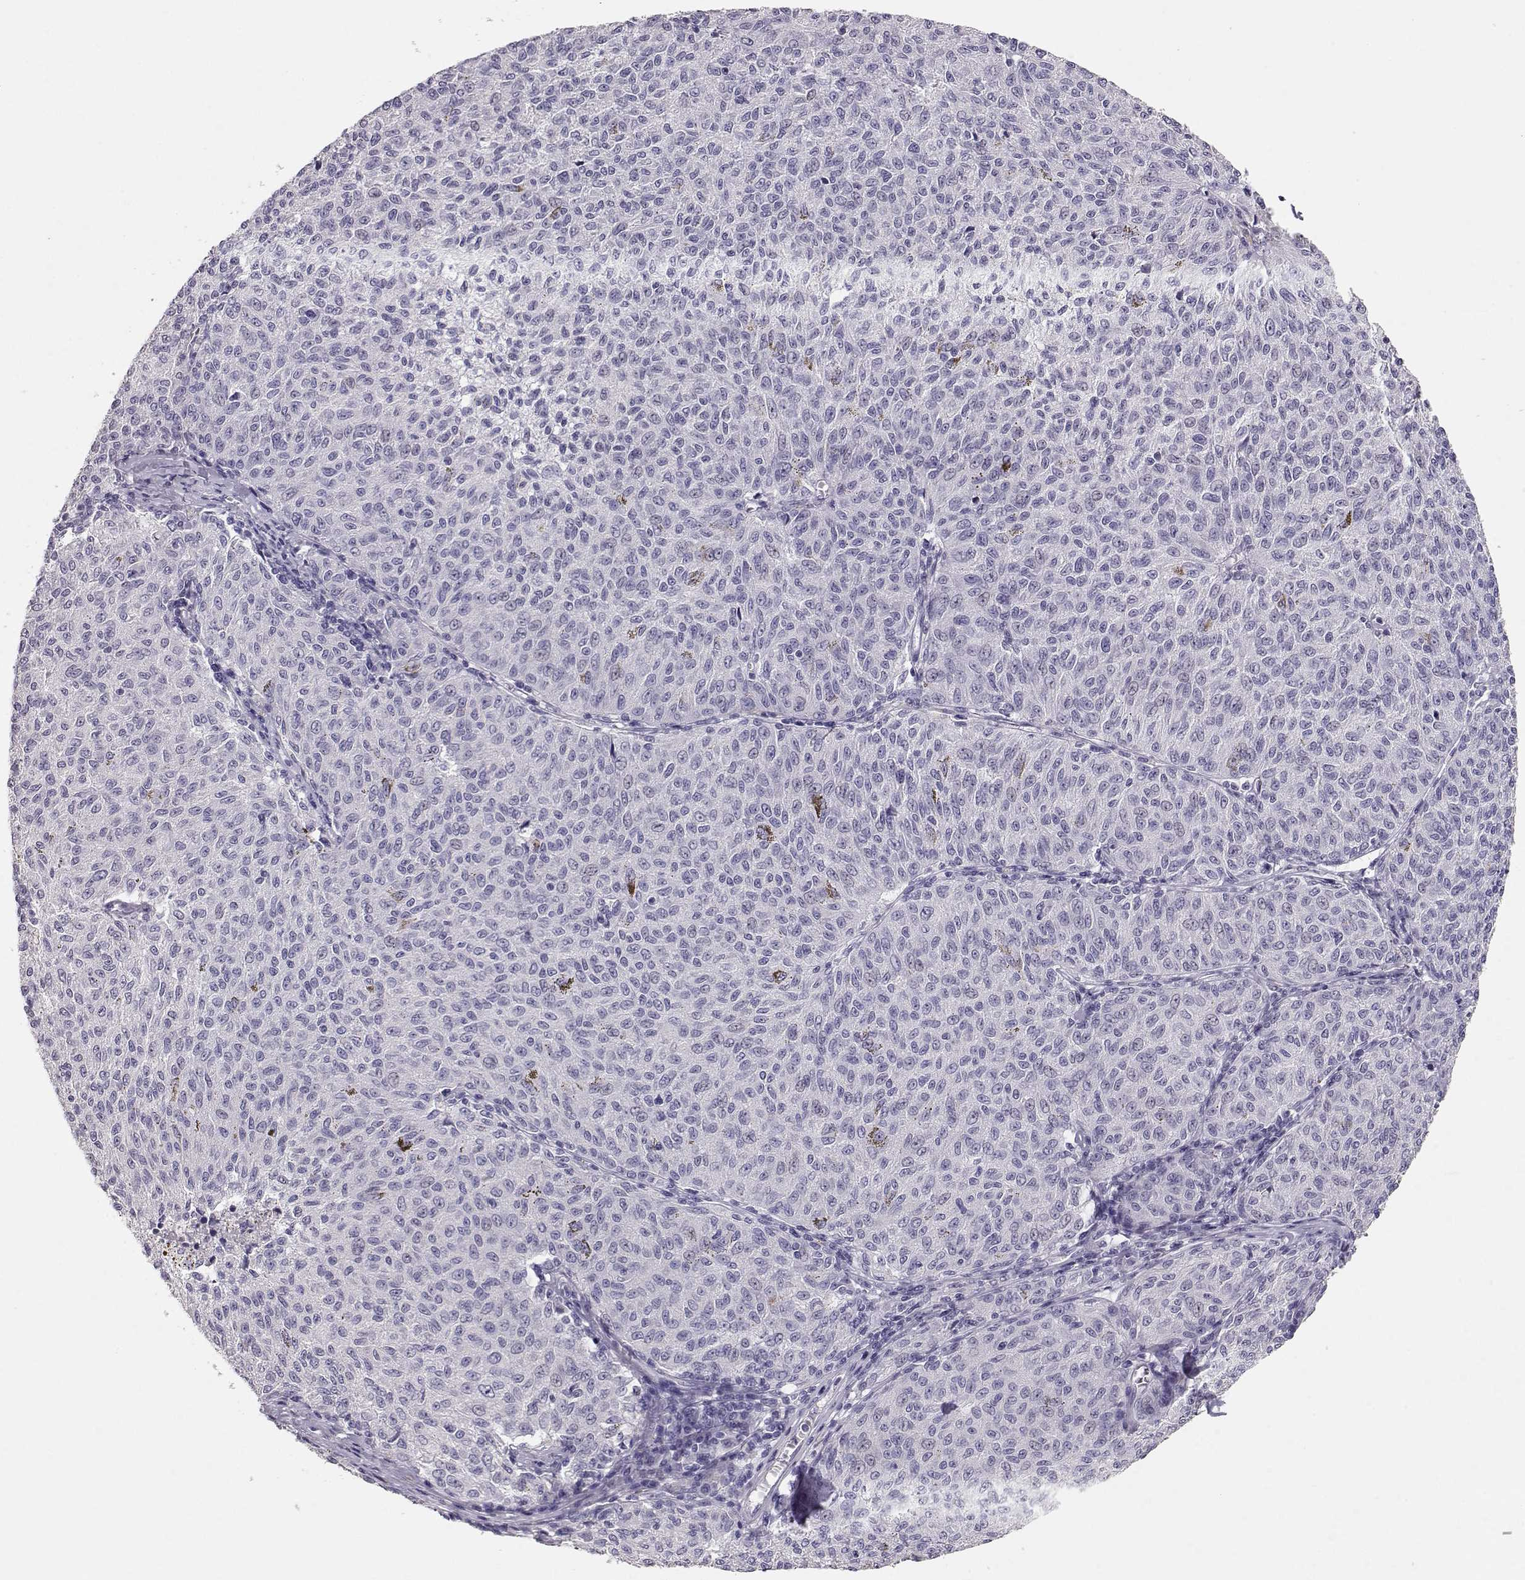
{"staining": {"intensity": "negative", "quantity": "none", "location": "none"}, "tissue": "melanoma", "cell_type": "Tumor cells", "image_type": "cancer", "snomed": [{"axis": "morphology", "description": "Malignant melanoma, NOS"}, {"axis": "topography", "description": "Skin"}], "caption": "Malignant melanoma was stained to show a protein in brown. There is no significant staining in tumor cells.", "gene": "MAGEC1", "patient": {"sex": "female", "age": 72}}